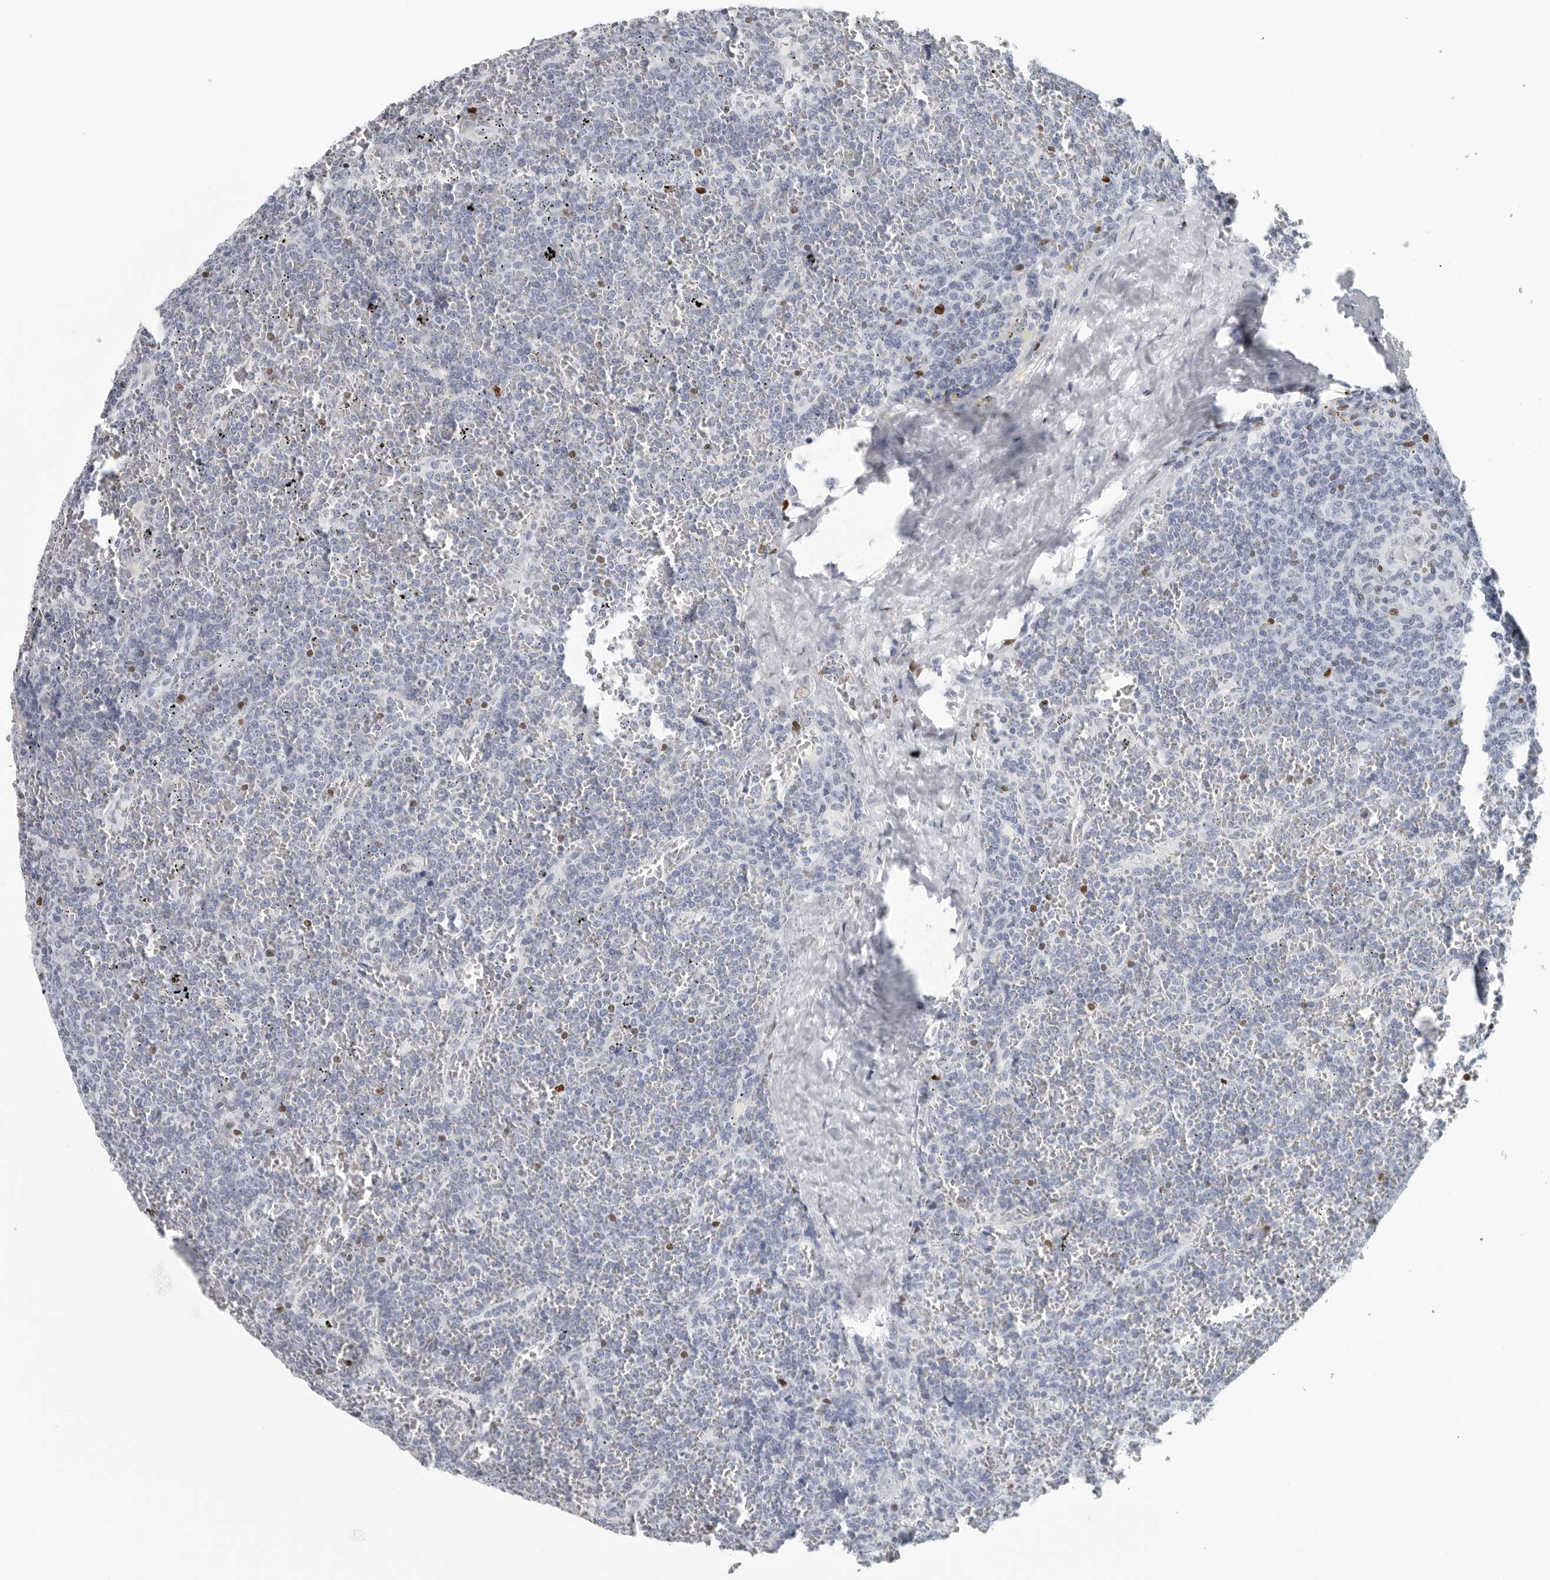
{"staining": {"intensity": "negative", "quantity": "none", "location": "none"}, "tissue": "lymphoma", "cell_type": "Tumor cells", "image_type": "cancer", "snomed": [{"axis": "morphology", "description": "Malignant lymphoma, non-Hodgkin's type, Low grade"}, {"axis": "topography", "description": "Spleen"}], "caption": "An image of low-grade malignant lymphoma, non-Hodgkin's type stained for a protein reveals no brown staining in tumor cells.", "gene": "SATB2", "patient": {"sex": "female", "age": 19}}